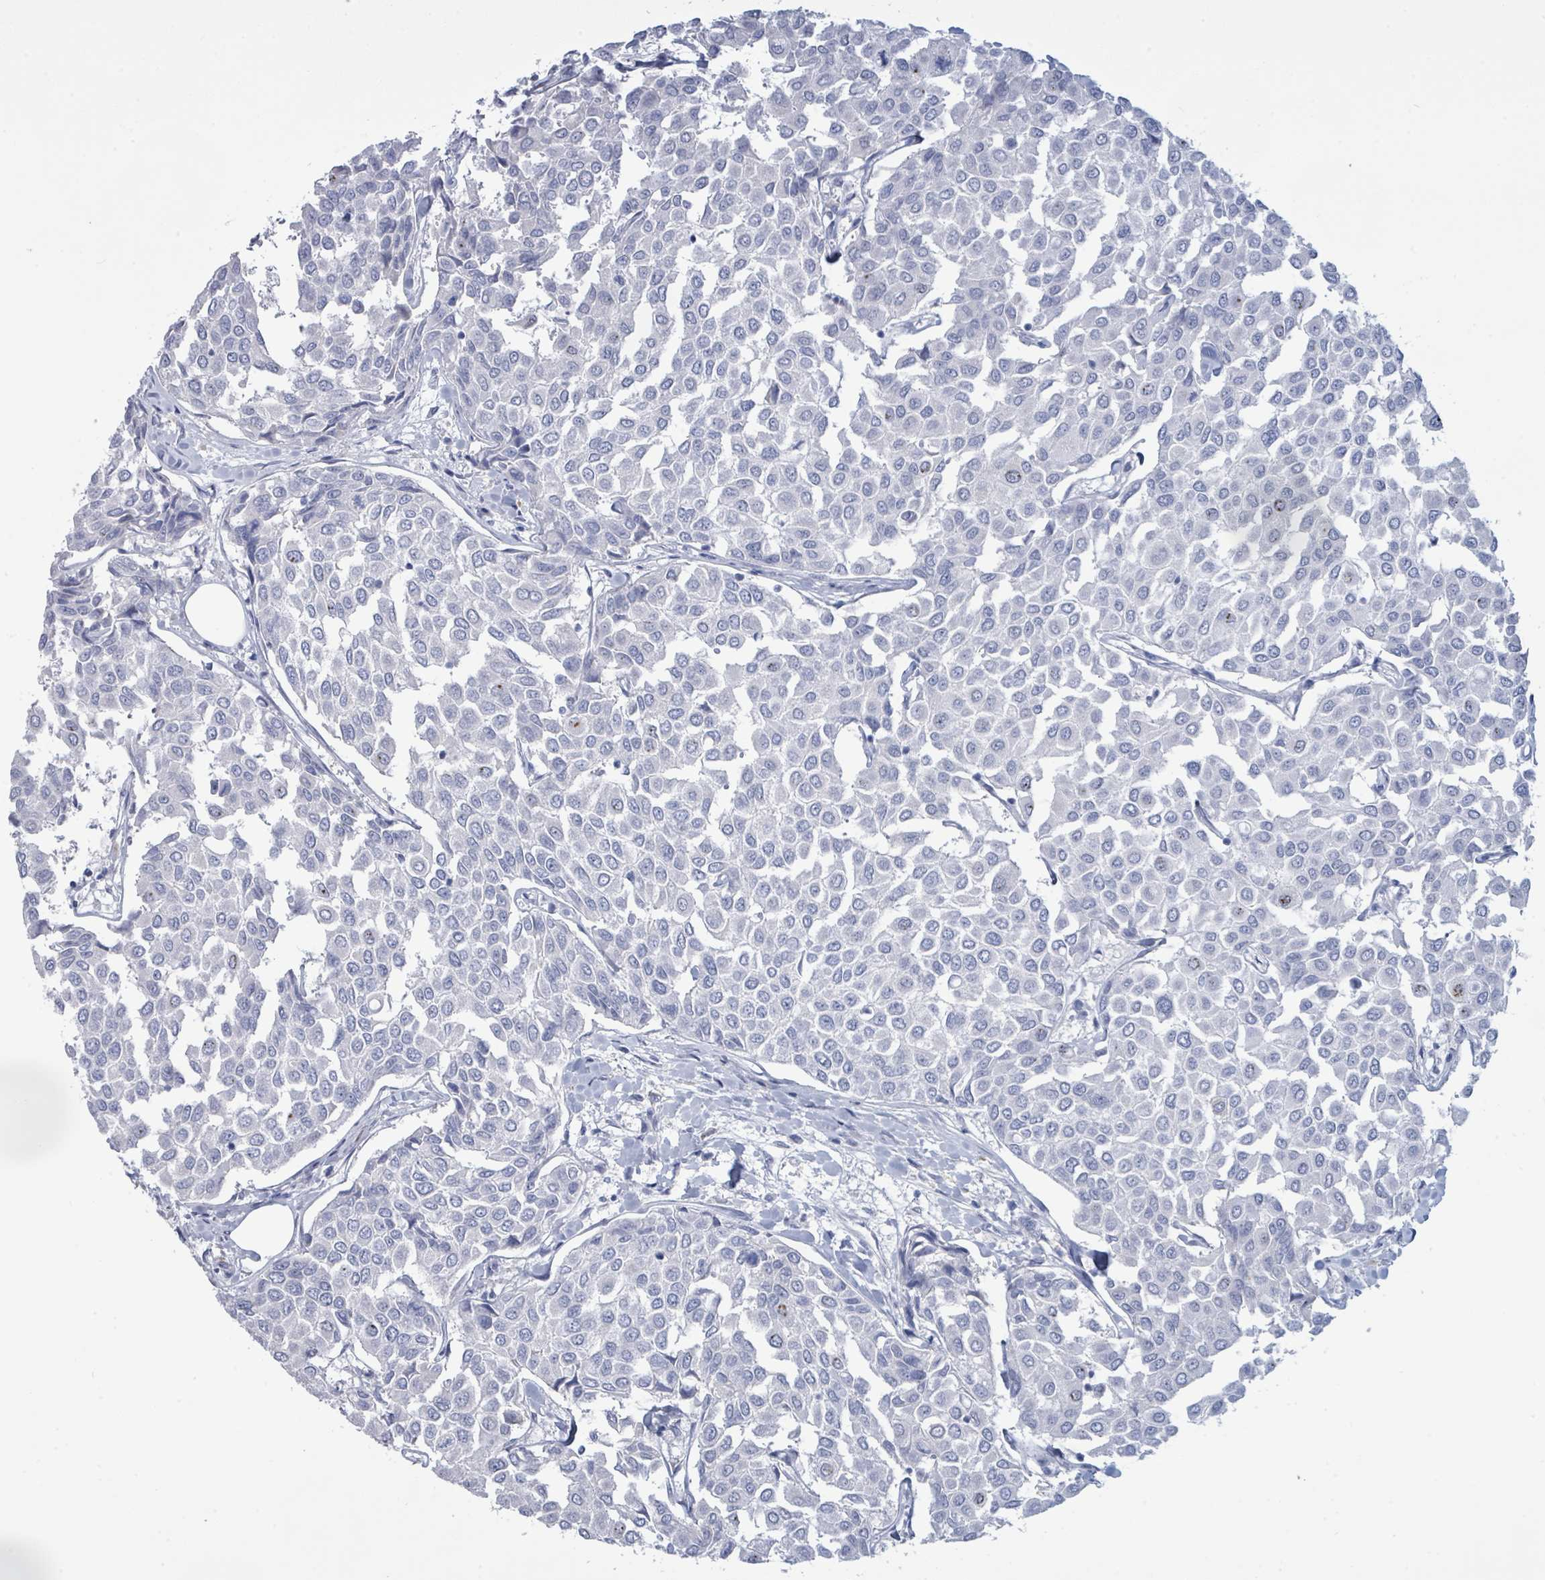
{"staining": {"intensity": "negative", "quantity": "none", "location": "none"}, "tissue": "breast cancer", "cell_type": "Tumor cells", "image_type": "cancer", "snomed": [{"axis": "morphology", "description": "Duct carcinoma"}, {"axis": "topography", "description": "Breast"}], "caption": "DAB (3,3'-diaminobenzidine) immunohistochemical staining of invasive ductal carcinoma (breast) exhibits no significant staining in tumor cells.", "gene": "PGA3", "patient": {"sex": "female", "age": 55}}